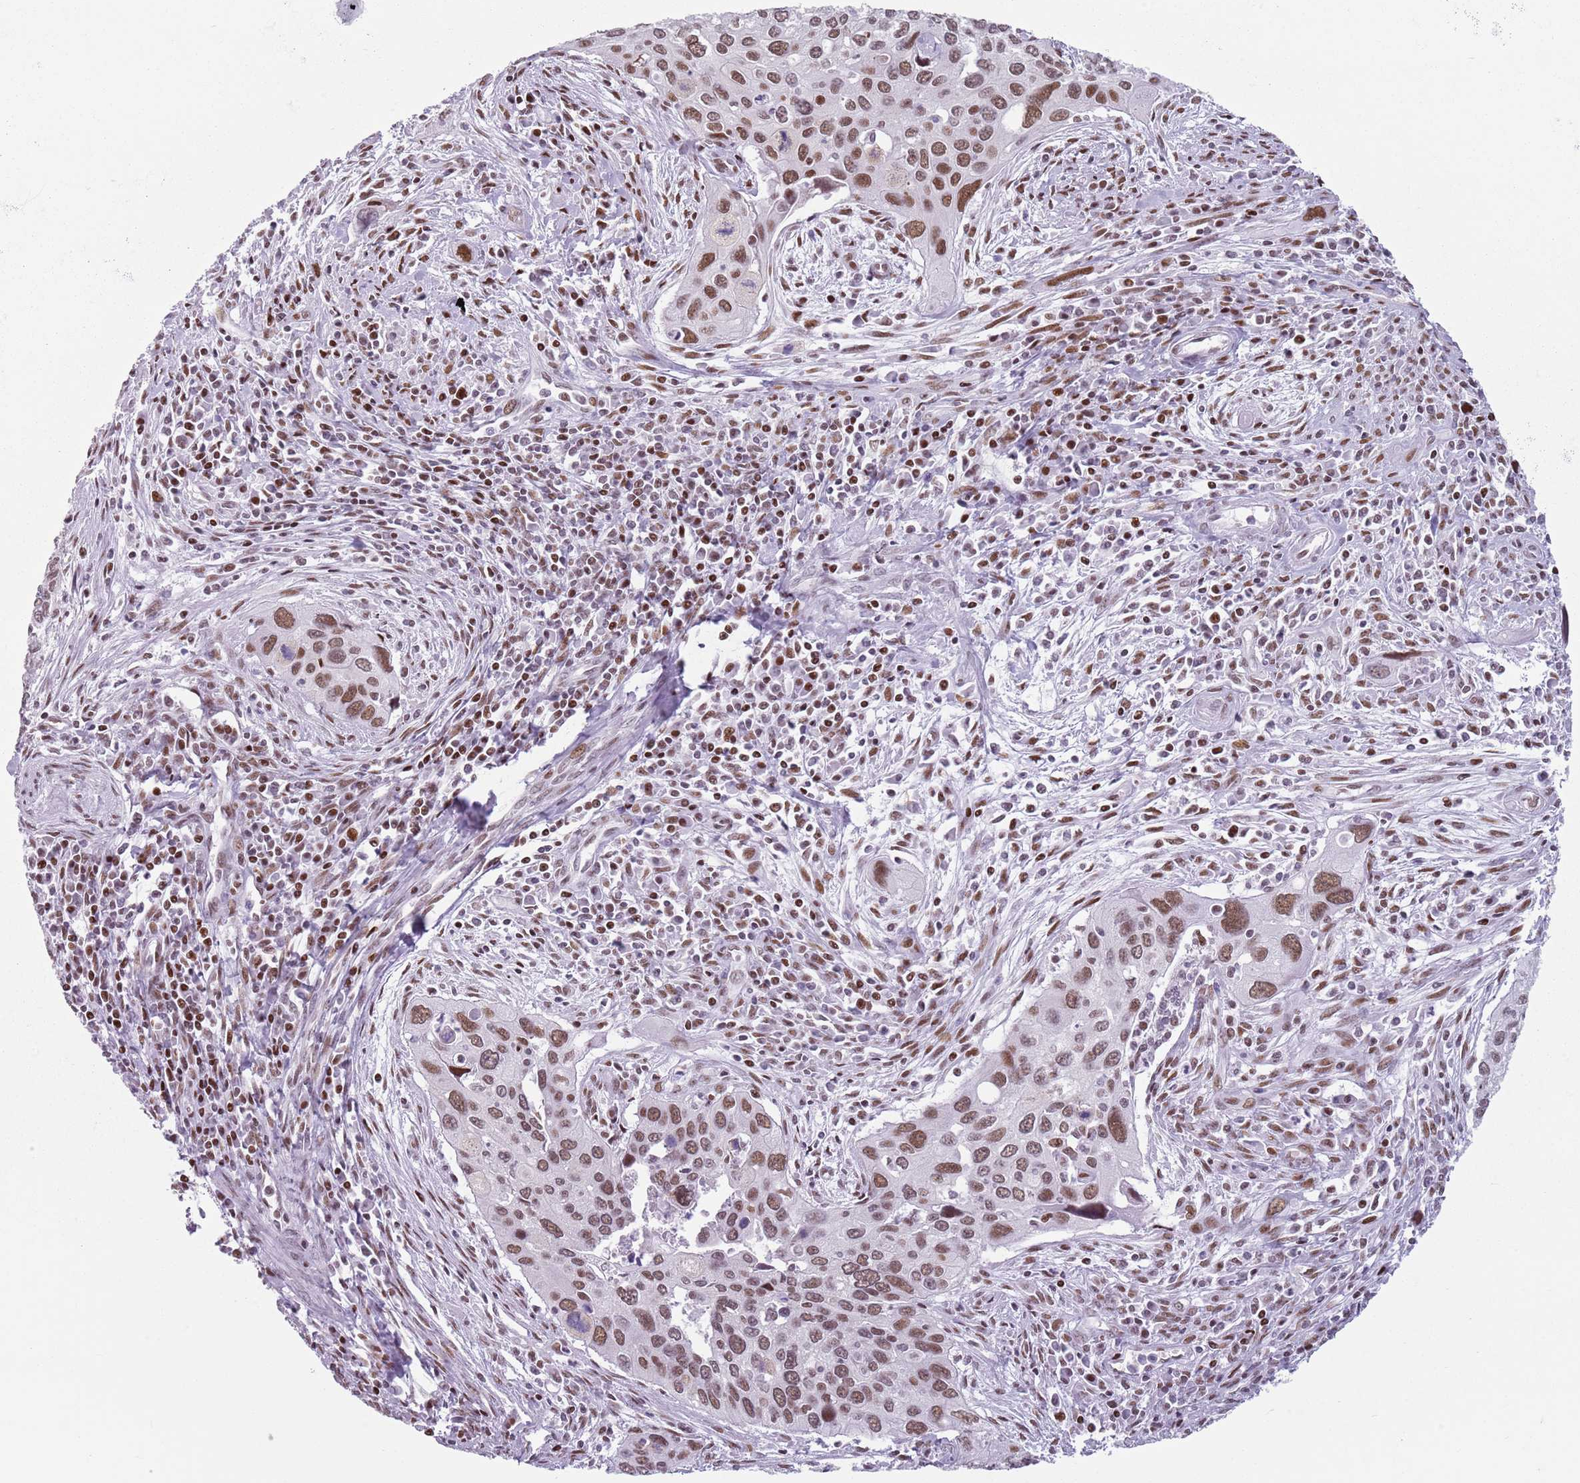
{"staining": {"intensity": "moderate", "quantity": ">75%", "location": "nuclear"}, "tissue": "cervical cancer", "cell_type": "Tumor cells", "image_type": "cancer", "snomed": [{"axis": "morphology", "description": "Squamous cell carcinoma, NOS"}, {"axis": "topography", "description": "Cervix"}], "caption": "A high-resolution photomicrograph shows IHC staining of squamous cell carcinoma (cervical), which demonstrates moderate nuclear expression in about >75% of tumor cells.", "gene": "FAM104B", "patient": {"sex": "female", "age": 55}}